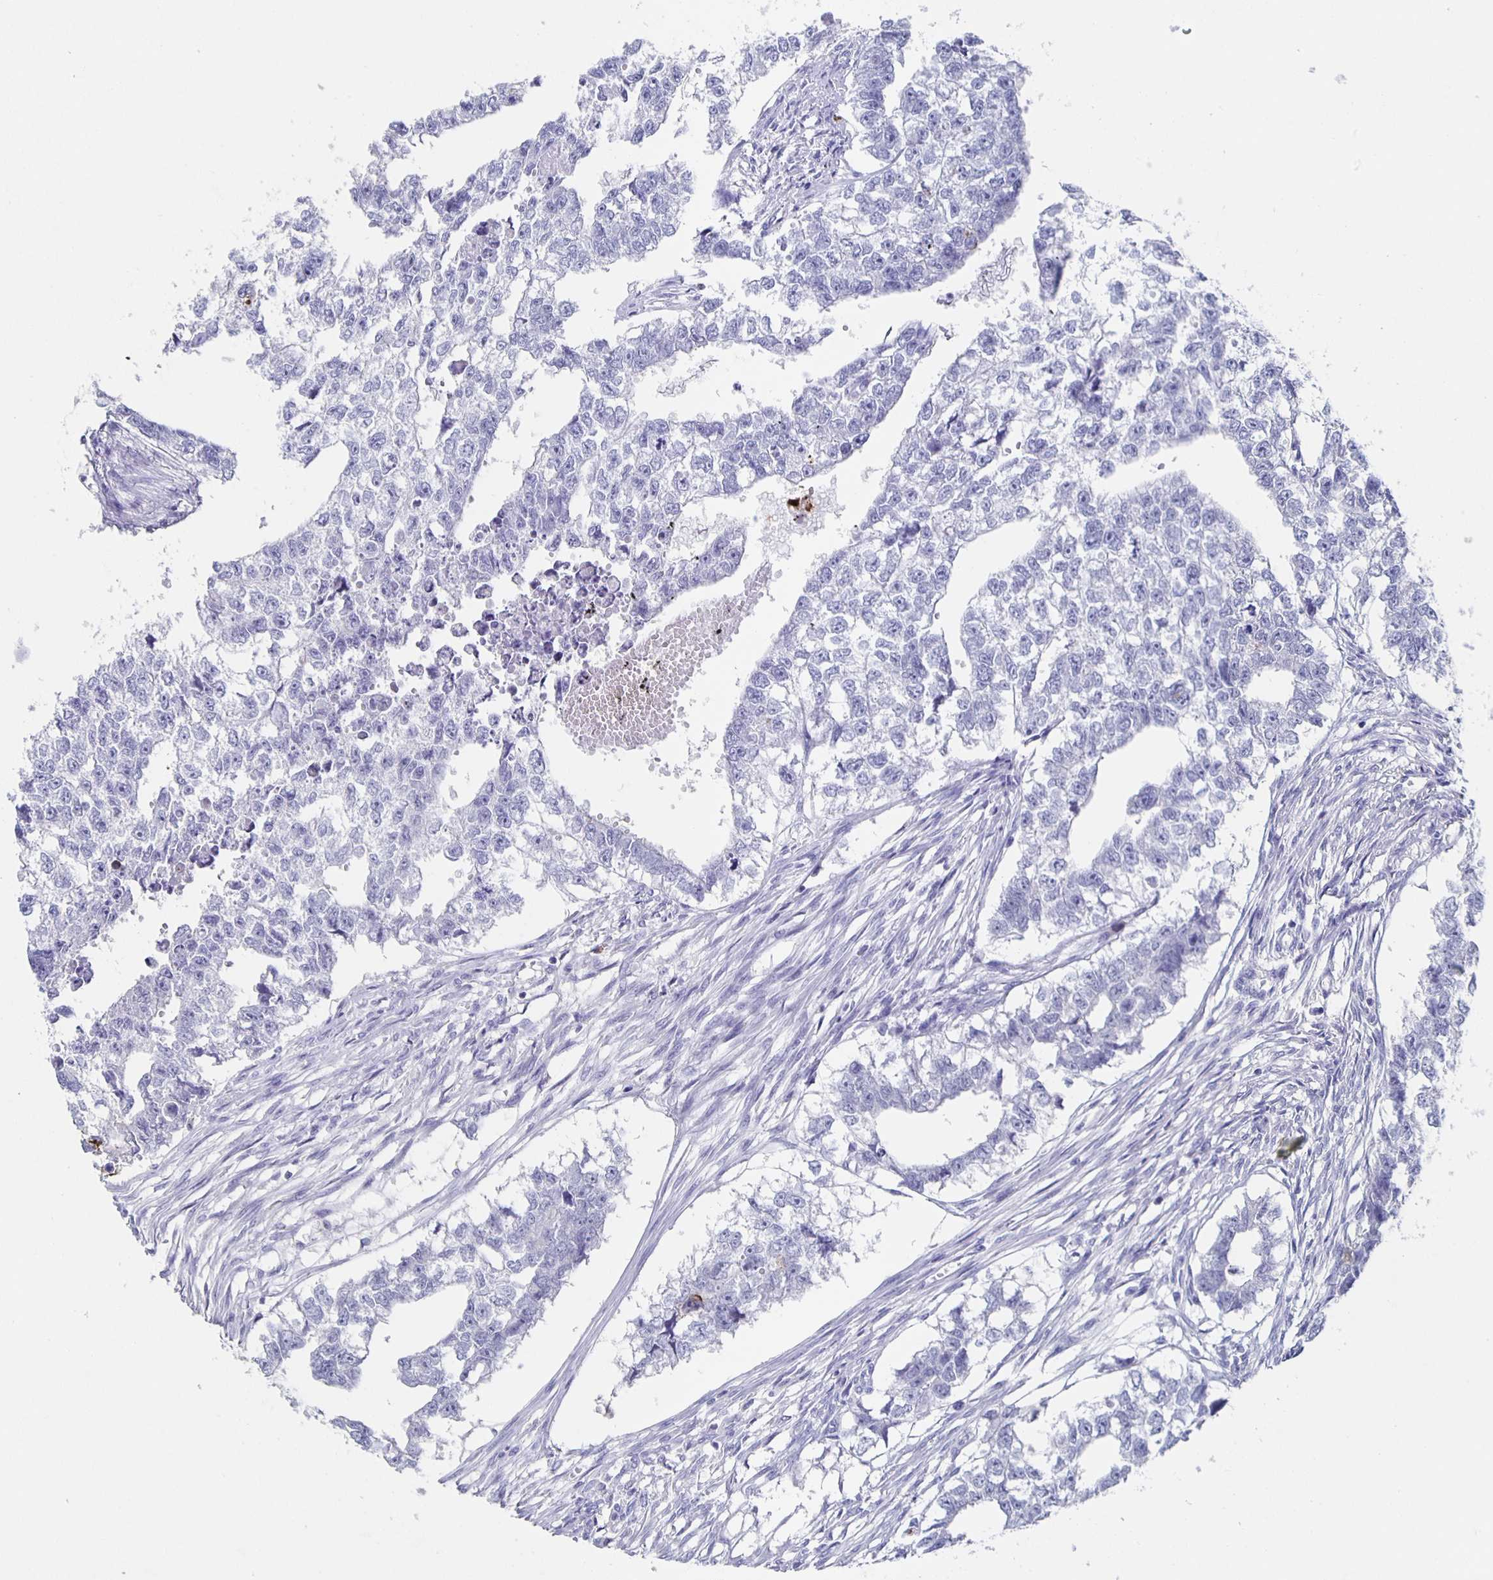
{"staining": {"intensity": "negative", "quantity": "none", "location": "none"}, "tissue": "testis cancer", "cell_type": "Tumor cells", "image_type": "cancer", "snomed": [{"axis": "morphology", "description": "Carcinoma, Embryonal, NOS"}, {"axis": "morphology", "description": "Teratoma, malignant, NOS"}, {"axis": "topography", "description": "Testis"}], "caption": "Embryonal carcinoma (testis) was stained to show a protein in brown. There is no significant positivity in tumor cells. (DAB immunohistochemistry (IHC), high magnification).", "gene": "SLC34A2", "patient": {"sex": "male", "age": 44}}